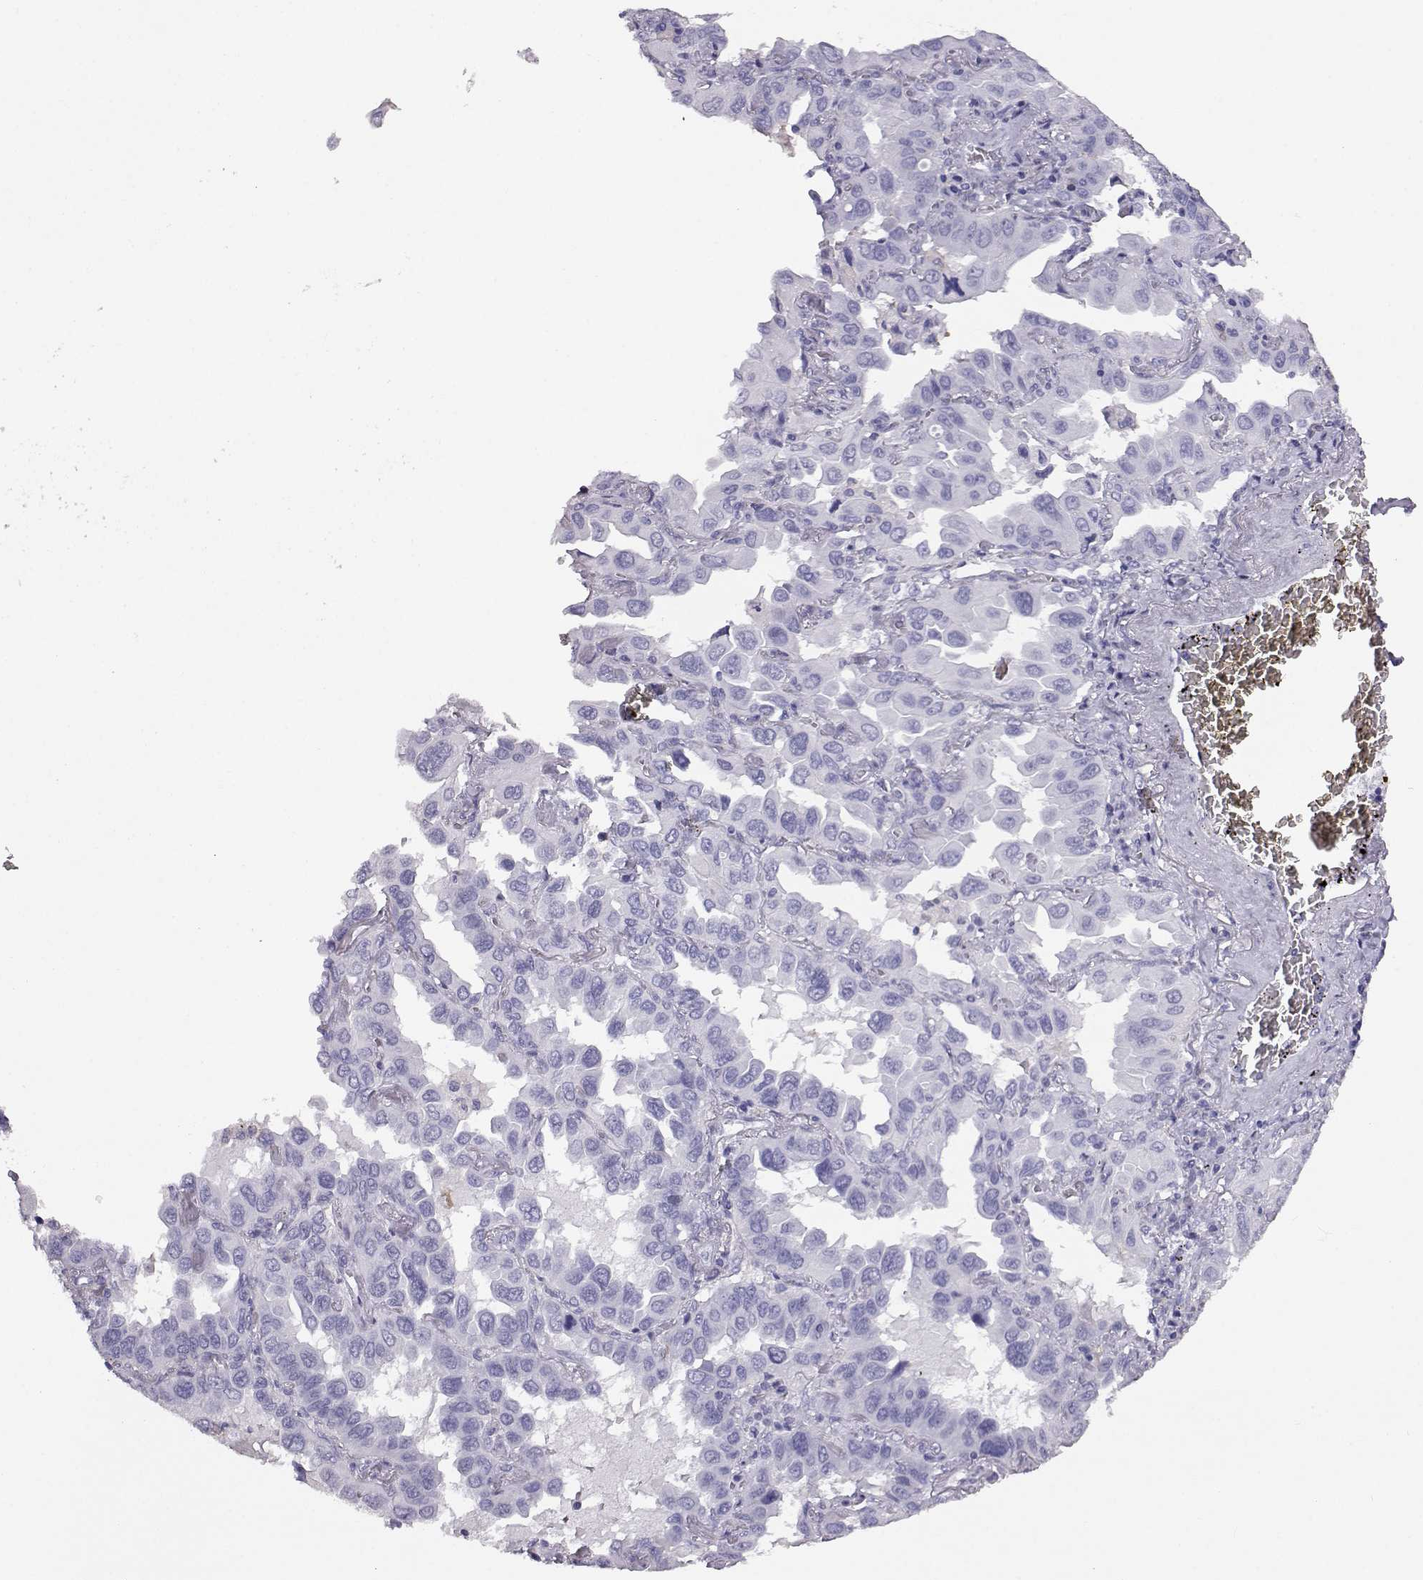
{"staining": {"intensity": "negative", "quantity": "none", "location": "none"}, "tissue": "lung cancer", "cell_type": "Tumor cells", "image_type": "cancer", "snomed": [{"axis": "morphology", "description": "Adenocarcinoma, NOS"}, {"axis": "topography", "description": "Lung"}], "caption": "Micrograph shows no significant protein expression in tumor cells of lung cancer (adenocarcinoma). Nuclei are stained in blue.", "gene": "AKR1B1", "patient": {"sex": "male", "age": 64}}